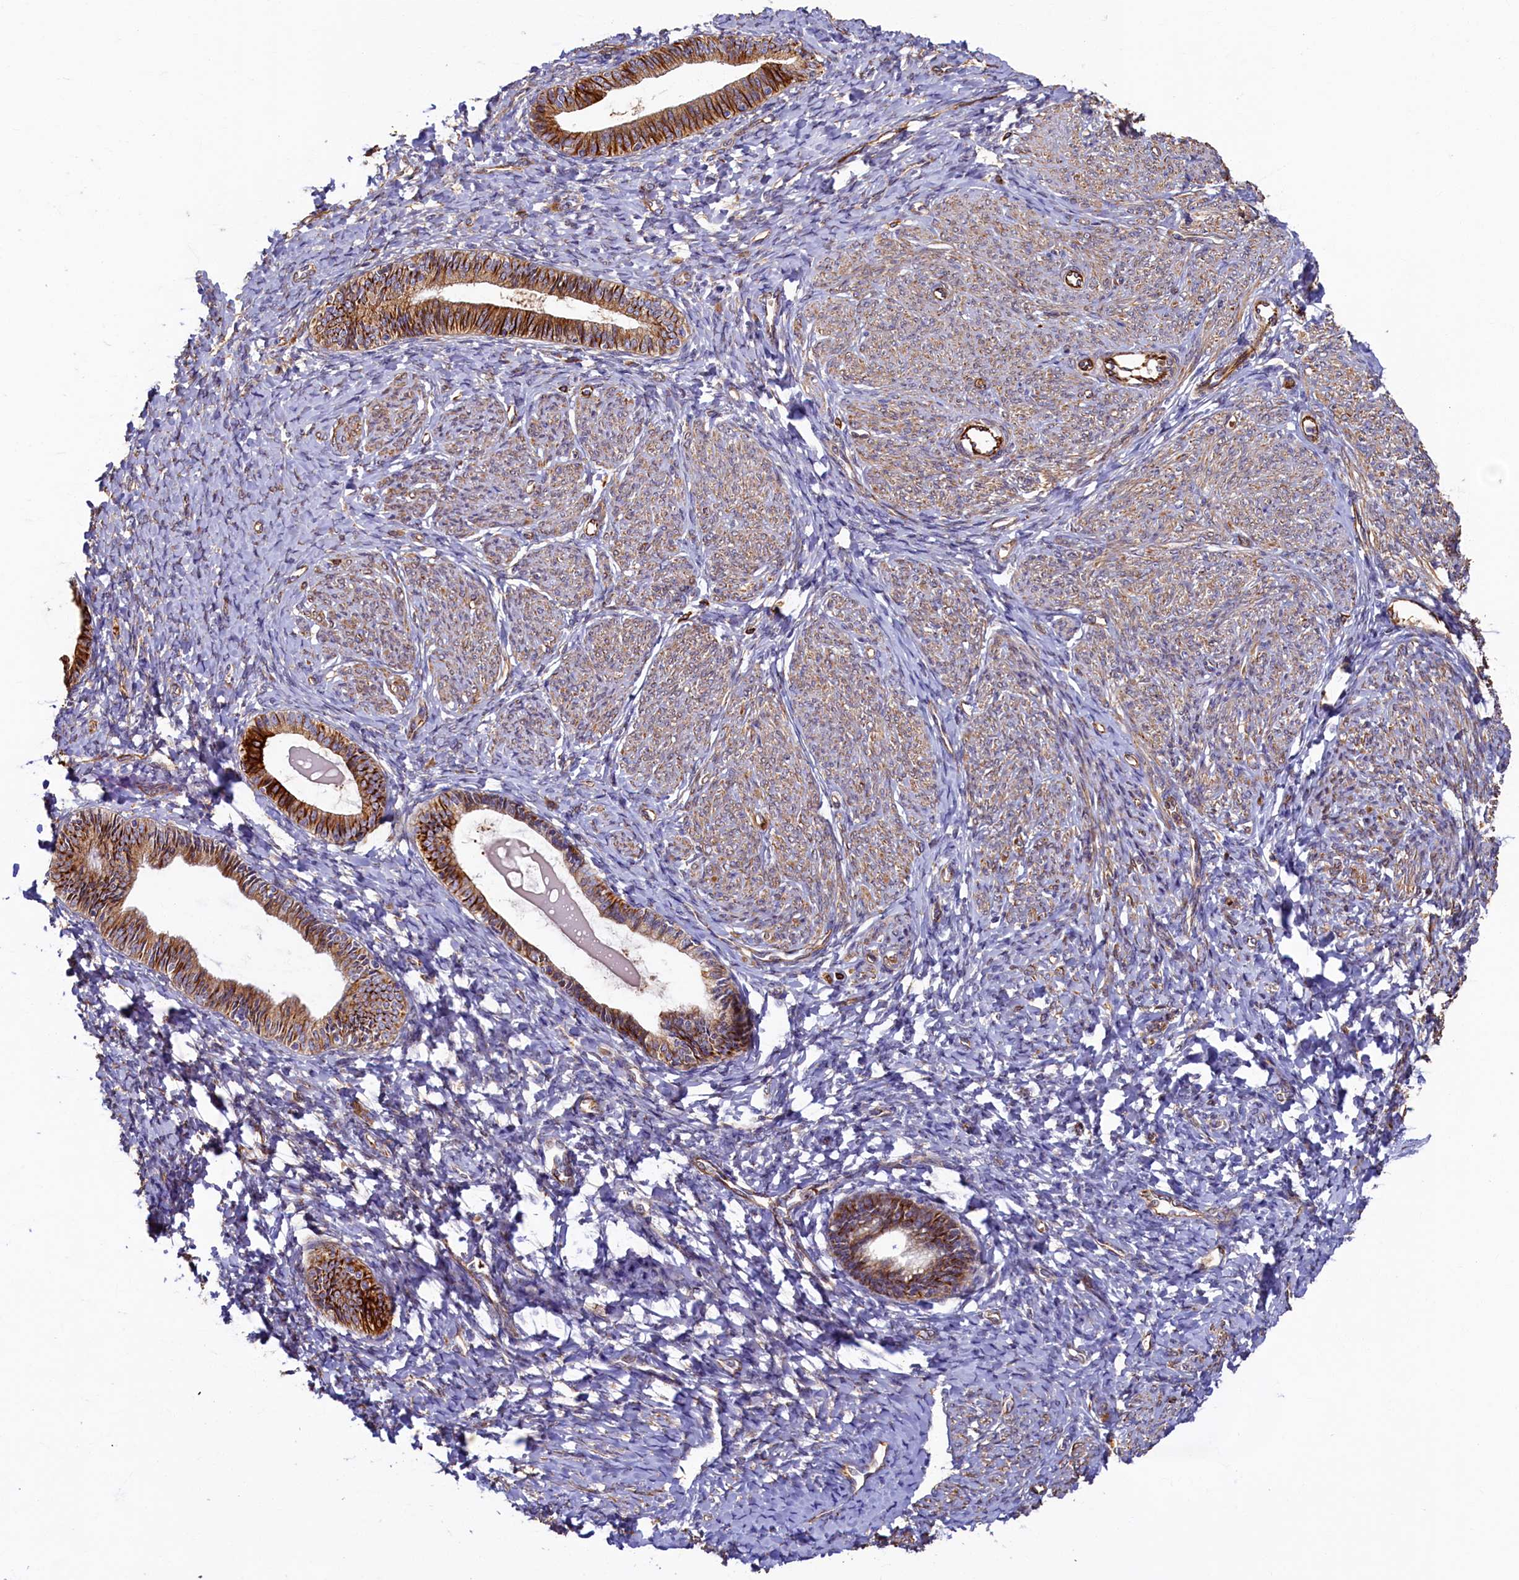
{"staining": {"intensity": "weak", "quantity": "<25%", "location": "cytoplasmic/membranous"}, "tissue": "endometrium", "cell_type": "Cells in endometrial stroma", "image_type": "normal", "snomed": [{"axis": "morphology", "description": "Normal tissue, NOS"}, {"axis": "topography", "description": "Endometrium"}], "caption": "The photomicrograph reveals no staining of cells in endometrial stroma in normal endometrium. (DAB (3,3'-diaminobenzidine) immunohistochemistry with hematoxylin counter stain).", "gene": "LRRC57", "patient": {"sex": "female", "age": 72}}